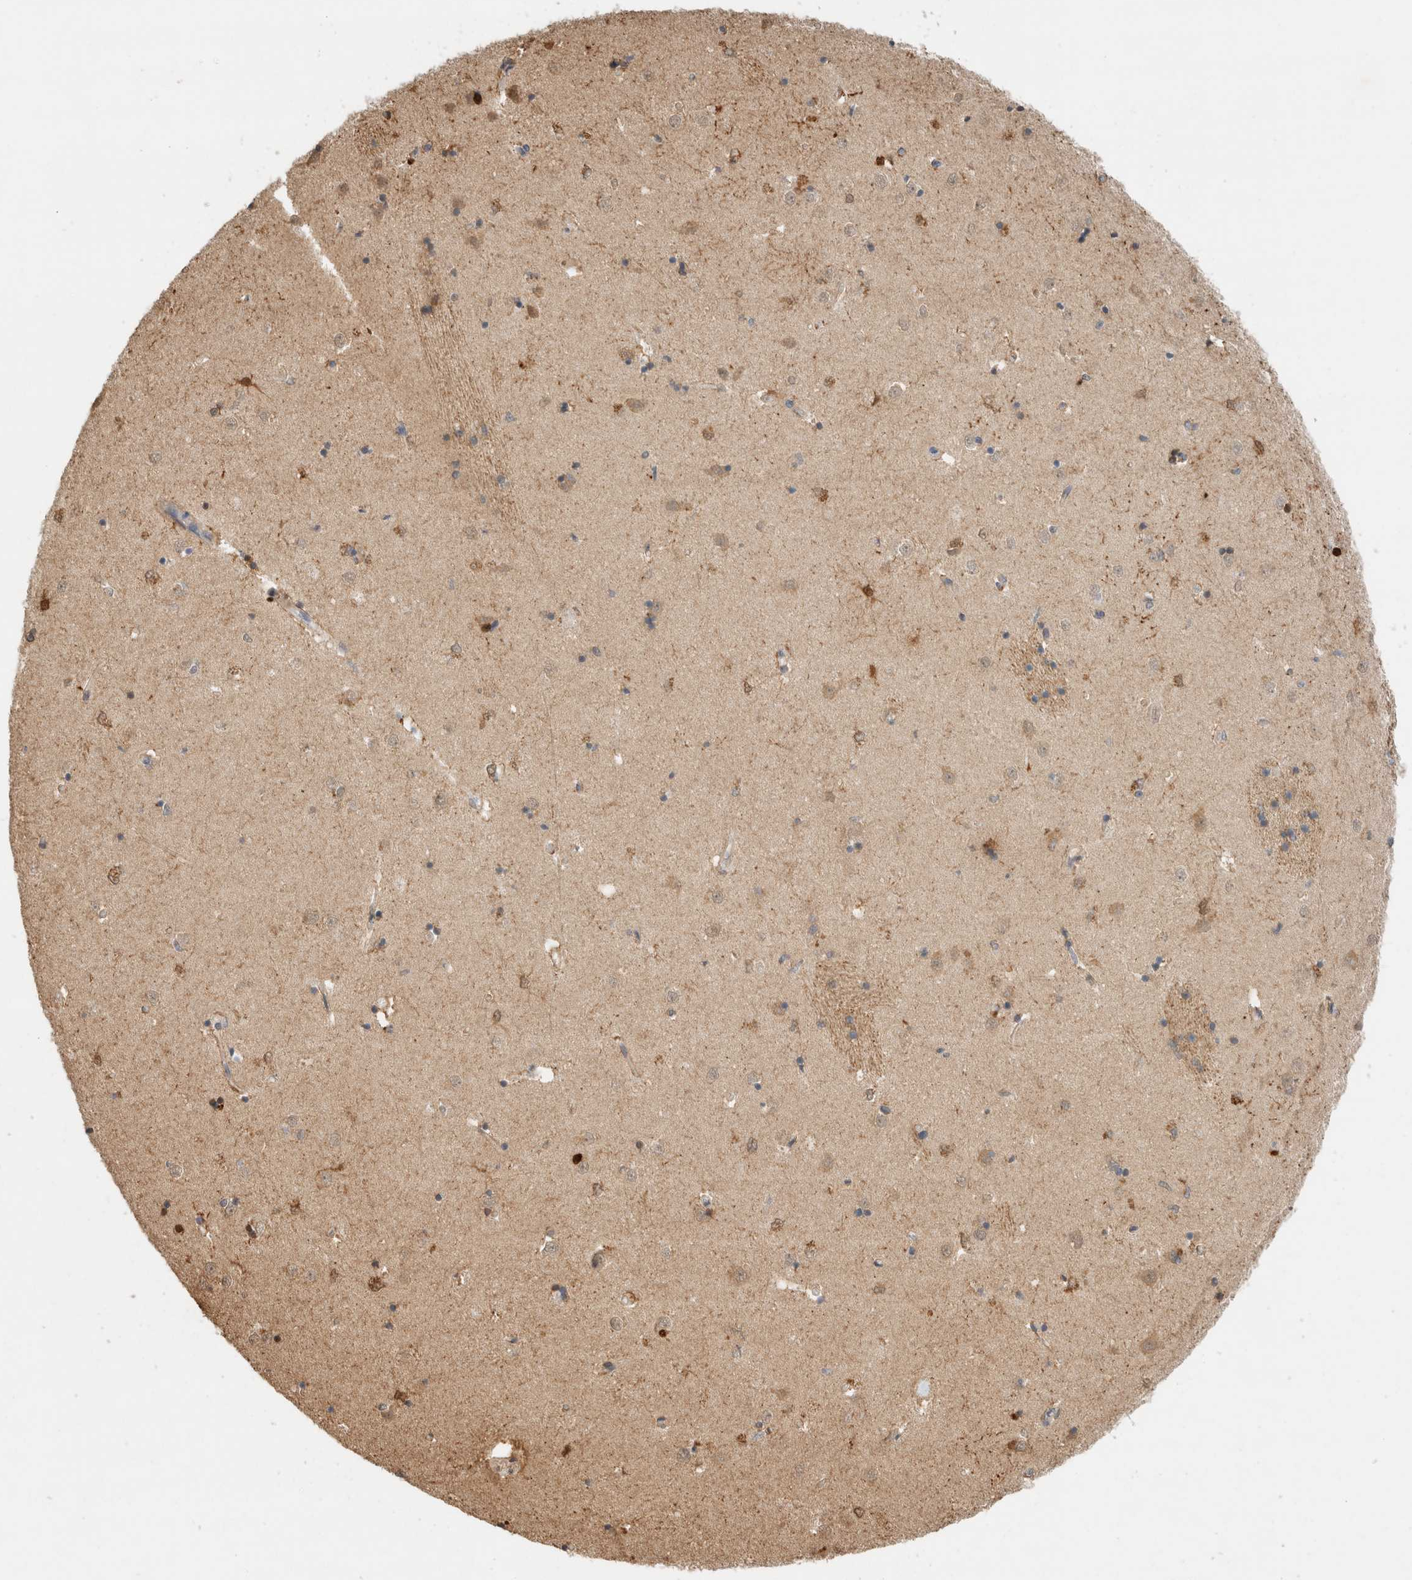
{"staining": {"intensity": "moderate", "quantity": "25%-75%", "location": "cytoplasmic/membranous,nuclear"}, "tissue": "caudate", "cell_type": "Glial cells", "image_type": "normal", "snomed": [{"axis": "morphology", "description": "Normal tissue, NOS"}, {"axis": "topography", "description": "Lateral ventricle wall"}], "caption": "Immunohistochemistry image of benign caudate: caudate stained using immunohistochemistry (IHC) exhibits medium levels of moderate protein expression localized specifically in the cytoplasmic/membranous,nuclear of glial cells, appearing as a cytoplasmic/membranous,nuclear brown color.", "gene": "CA13", "patient": {"sex": "male", "age": 45}}